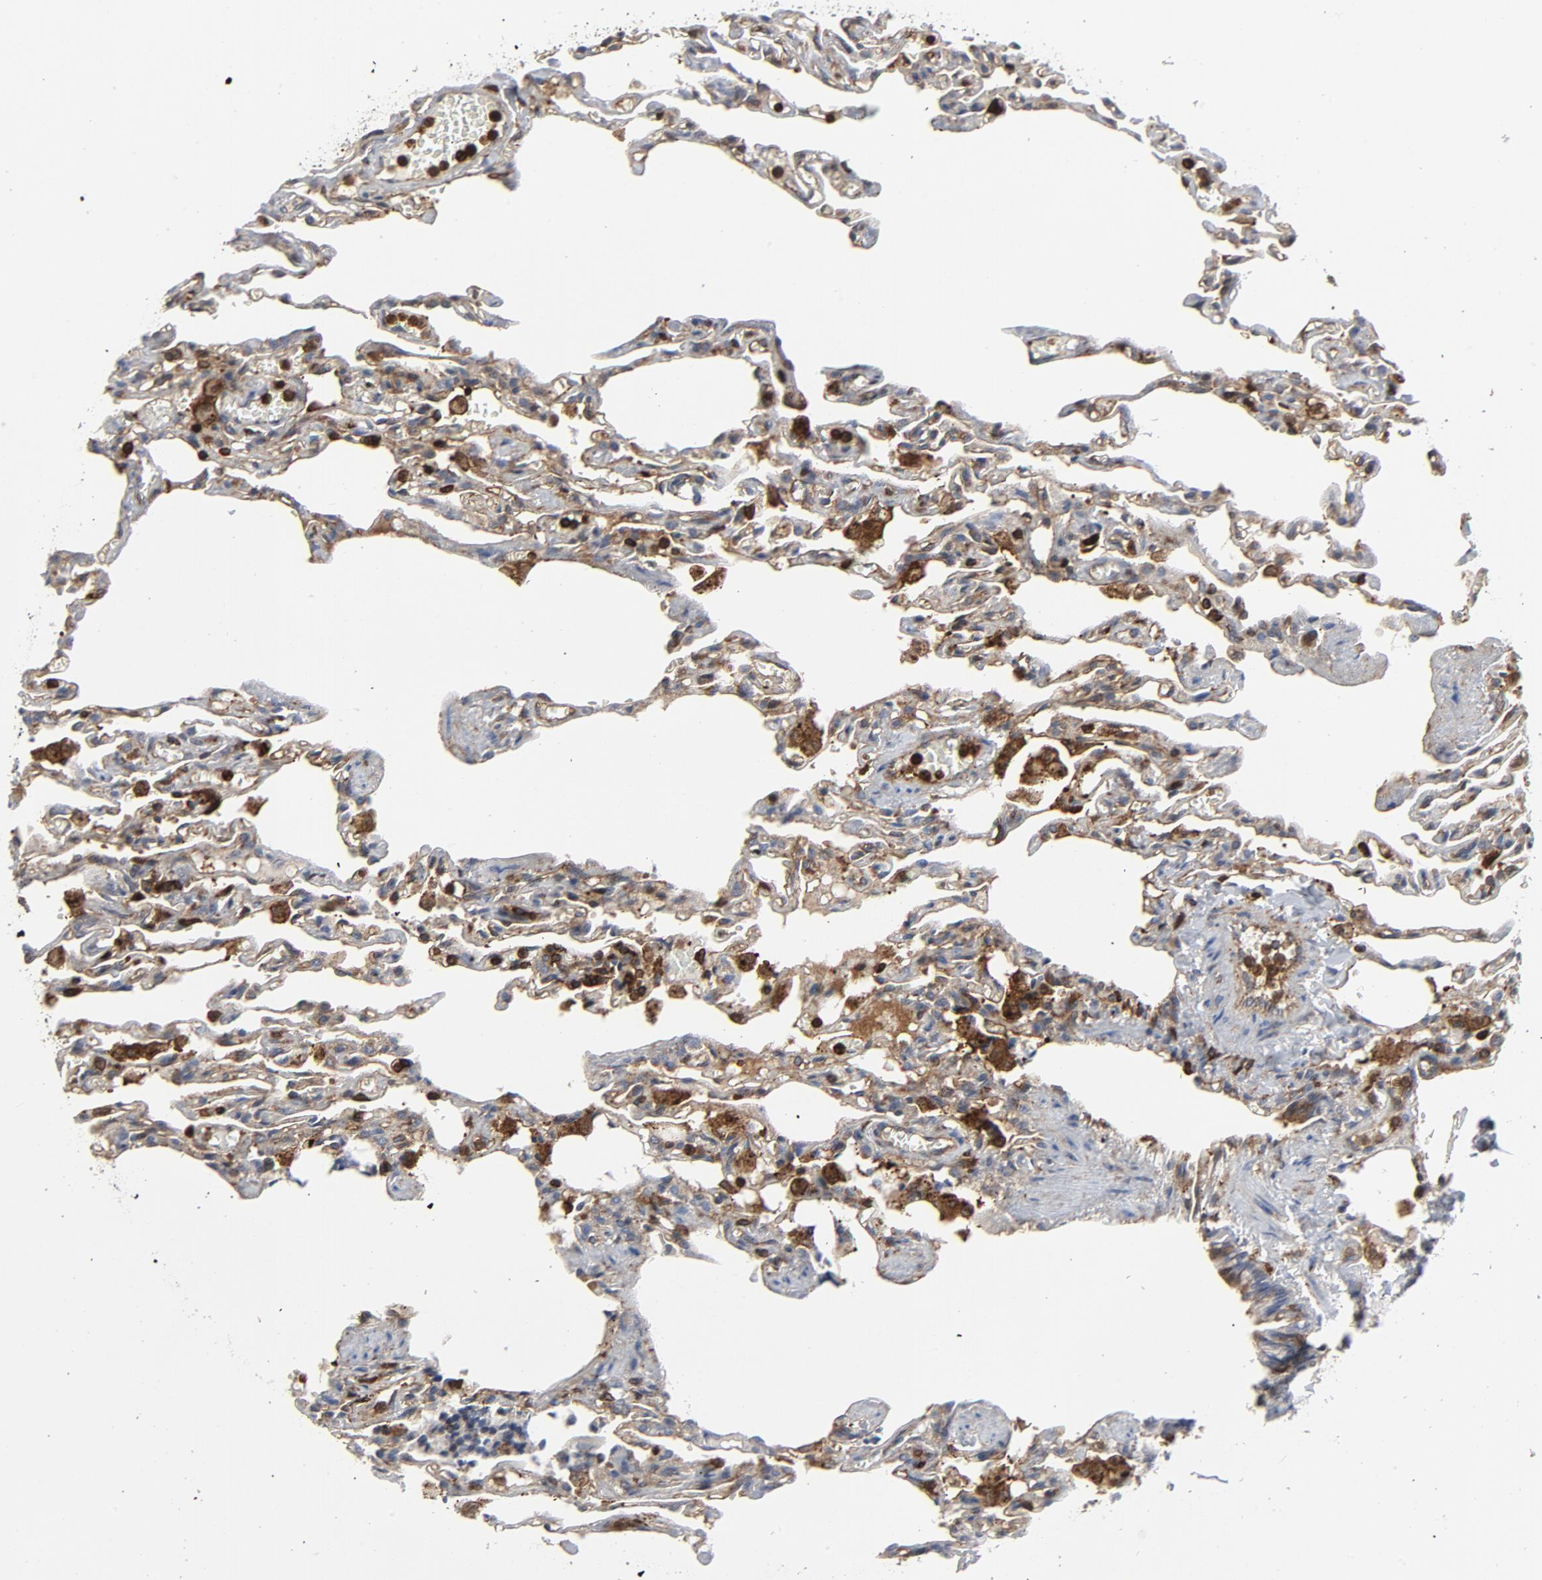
{"staining": {"intensity": "moderate", "quantity": ">75%", "location": "cytoplasmic/membranous"}, "tissue": "lung", "cell_type": "Alveolar cells", "image_type": "normal", "snomed": [{"axis": "morphology", "description": "Normal tissue, NOS"}, {"axis": "topography", "description": "Lung"}], "caption": "Alveolar cells show medium levels of moderate cytoplasmic/membranous positivity in about >75% of cells in normal lung. (DAB IHC with brightfield microscopy, high magnification).", "gene": "YES1", "patient": {"sex": "male", "age": 21}}